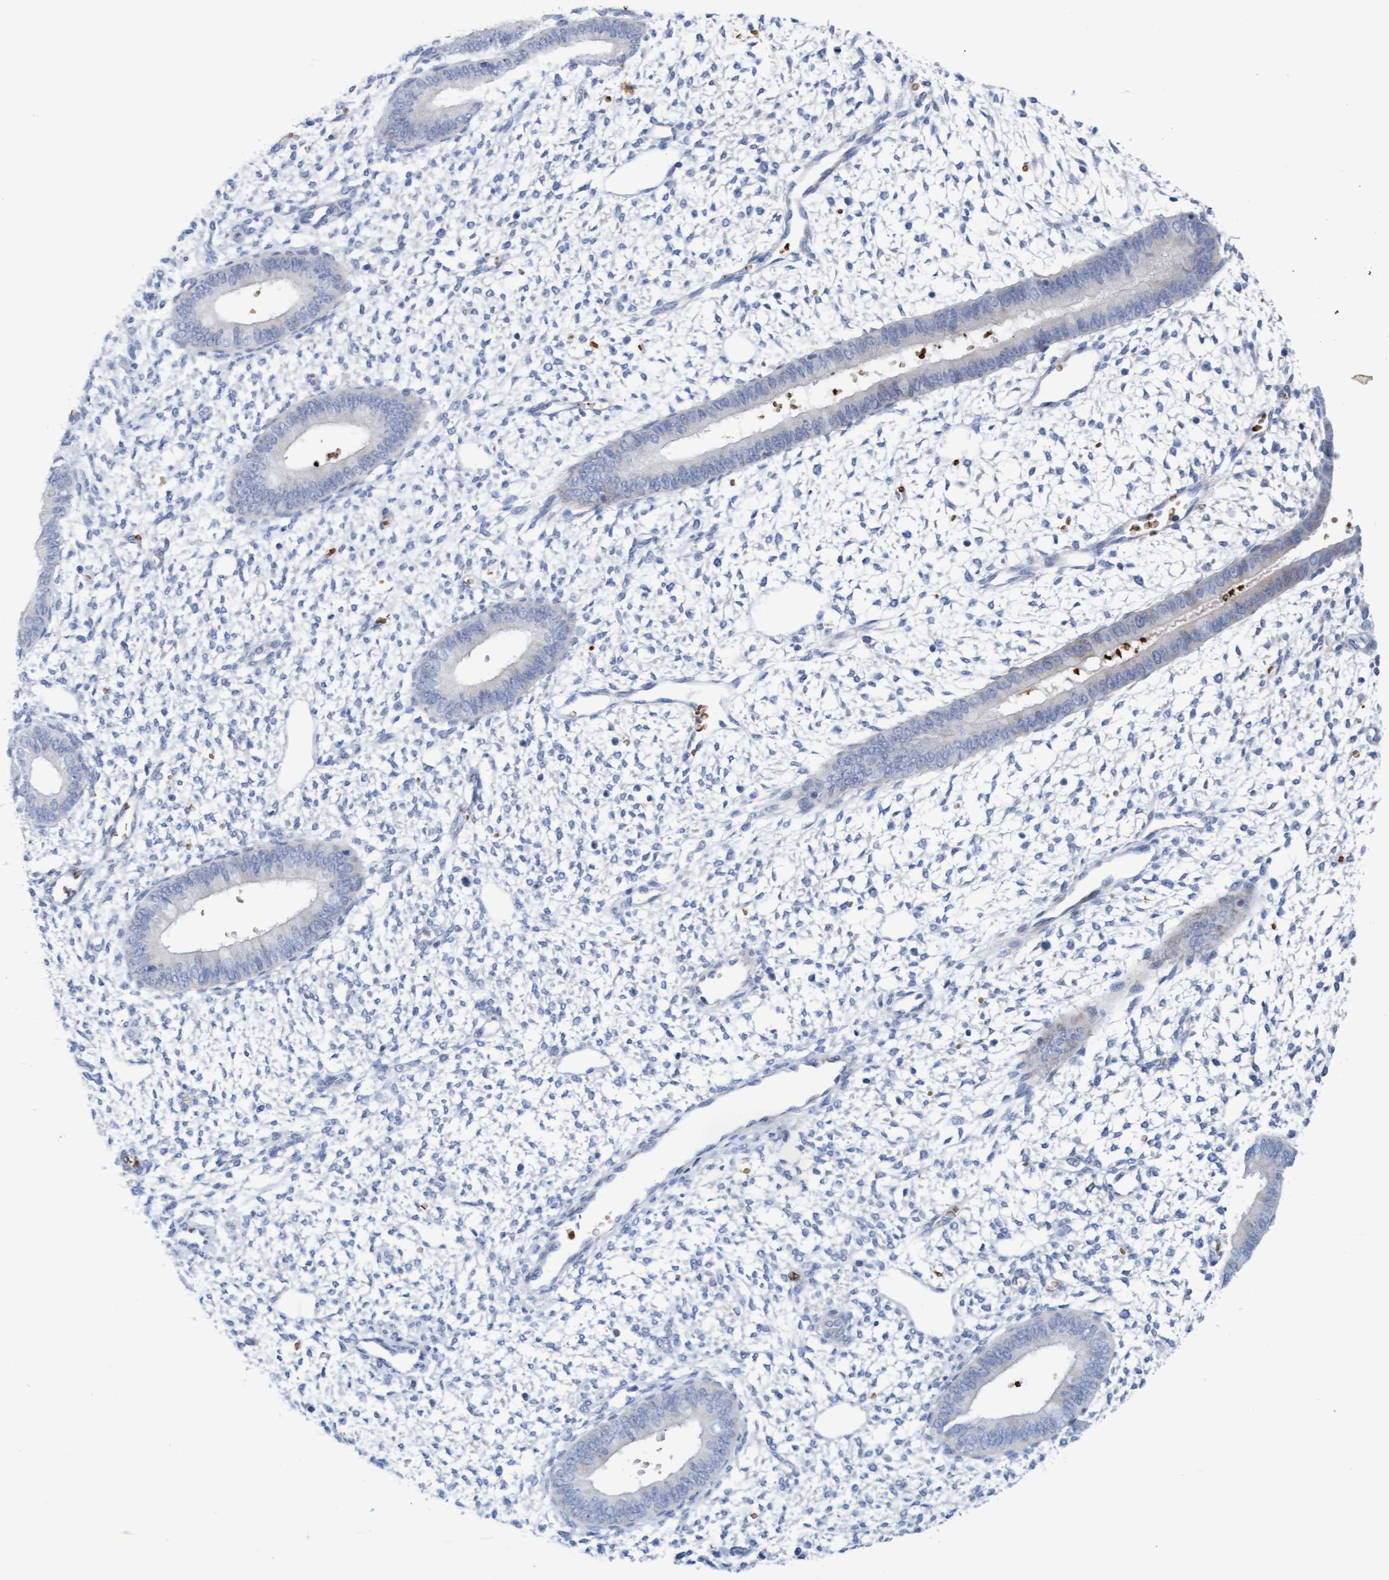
{"staining": {"intensity": "moderate", "quantity": "<25%", "location": "cytoplasmic/membranous"}, "tissue": "endometrium", "cell_type": "Cells in endometrial stroma", "image_type": "normal", "snomed": [{"axis": "morphology", "description": "Normal tissue, NOS"}, {"axis": "topography", "description": "Endometrium"}], "caption": "Protein expression by immunohistochemistry (IHC) exhibits moderate cytoplasmic/membranous expression in about <25% of cells in endometrial stroma in unremarkable endometrium. The protein is stained brown, and the nuclei are stained in blue (DAB (3,3'-diaminobenzidine) IHC with brightfield microscopy, high magnification).", "gene": "P2RX5", "patient": {"sex": "female", "age": 46}}